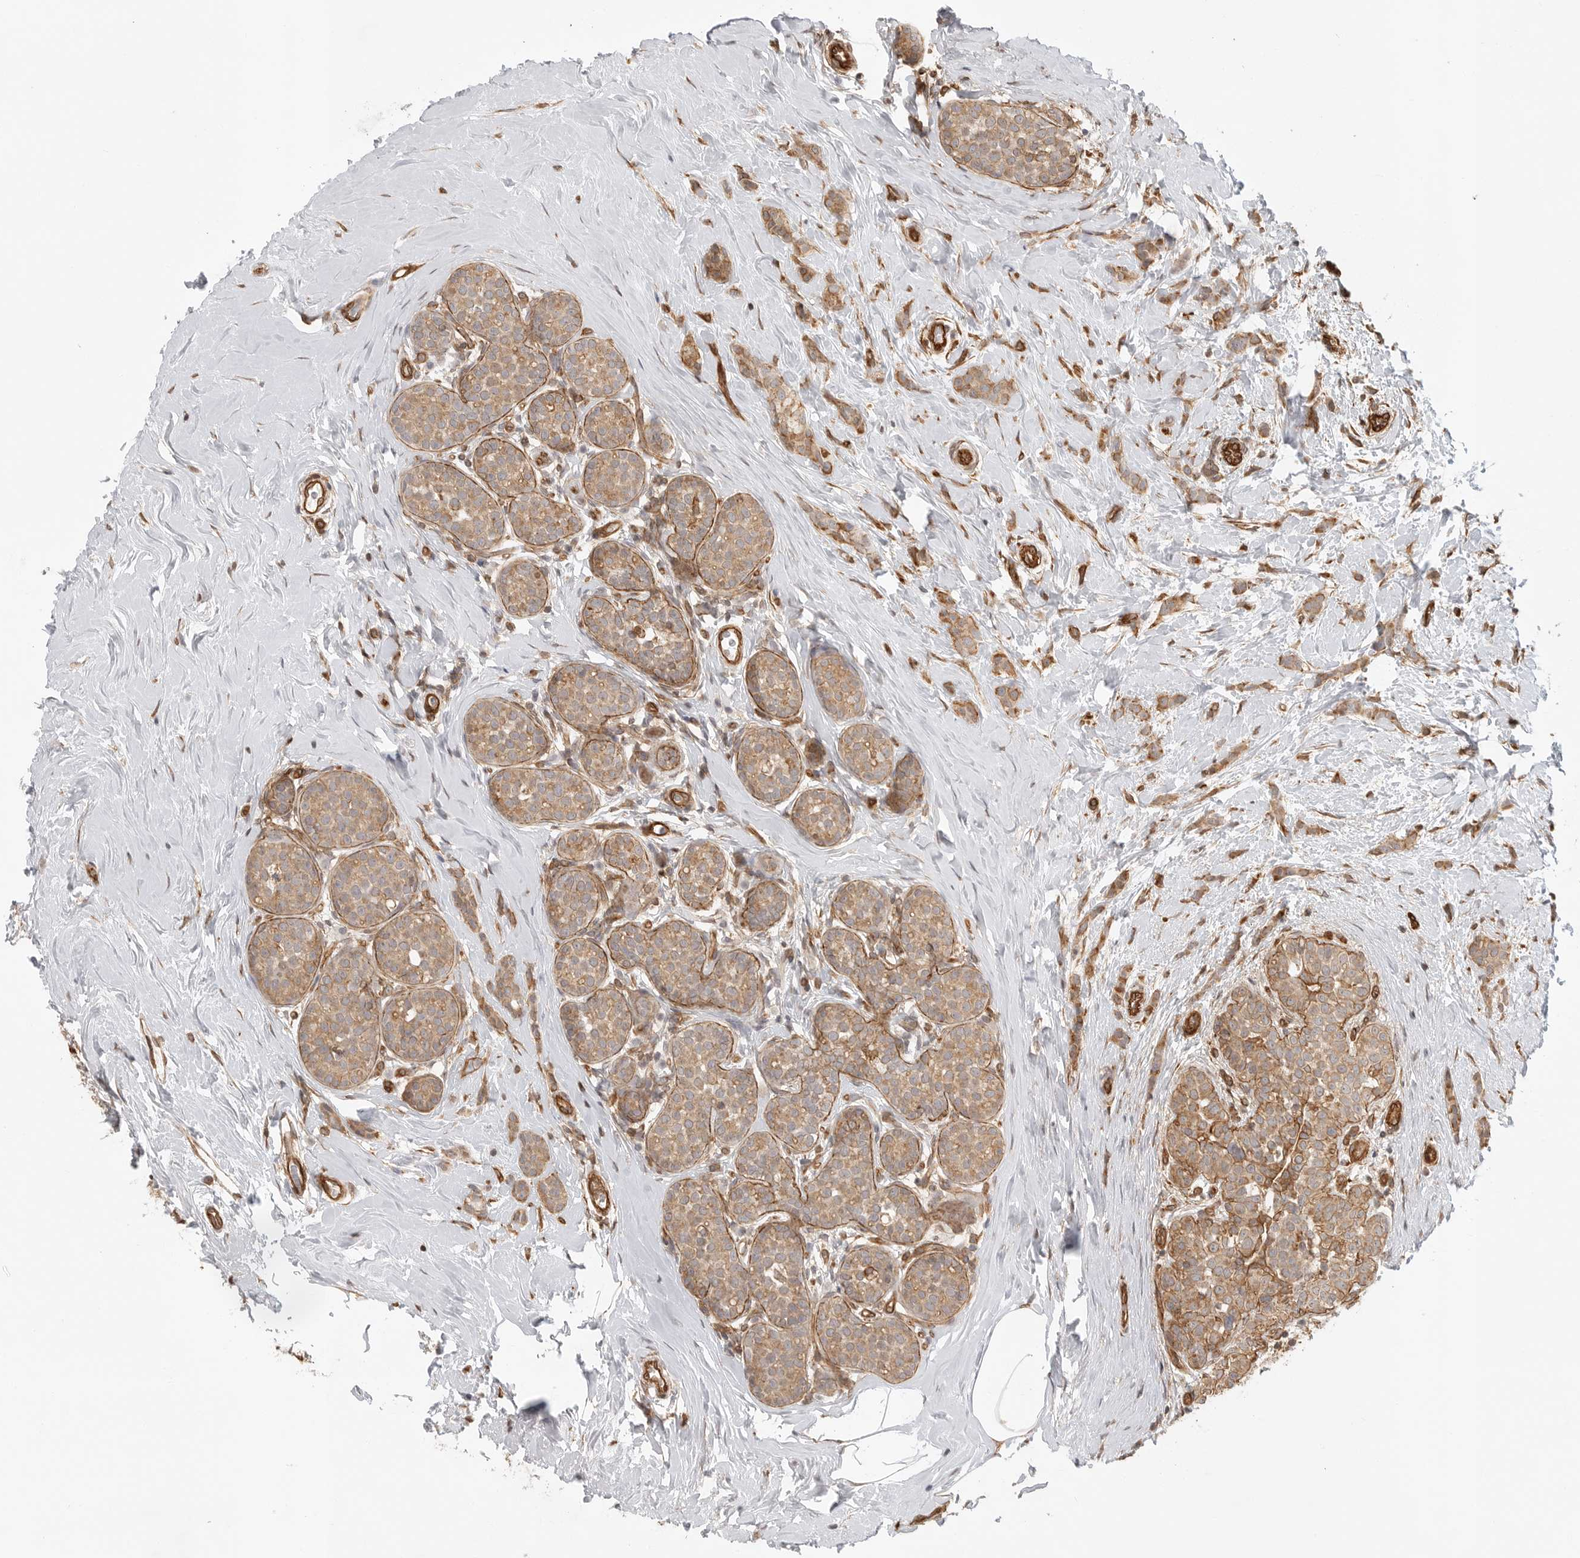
{"staining": {"intensity": "moderate", "quantity": ">75%", "location": "cytoplasmic/membranous"}, "tissue": "breast cancer", "cell_type": "Tumor cells", "image_type": "cancer", "snomed": [{"axis": "morphology", "description": "Lobular carcinoma, in situ"}, {"axis": "morphology", "description": "Lobular carcinoma"}, {"axis": "topography", "description": "Breast"}], "caption": "IHC of human lobular carcinoma (breast) exhibits medium levels of moderate cytoplasmic/membranous staining in approximately >75% of tumor cells.", "gene": "ATOH7", "patient": {"sex": "female", "age": 41}}